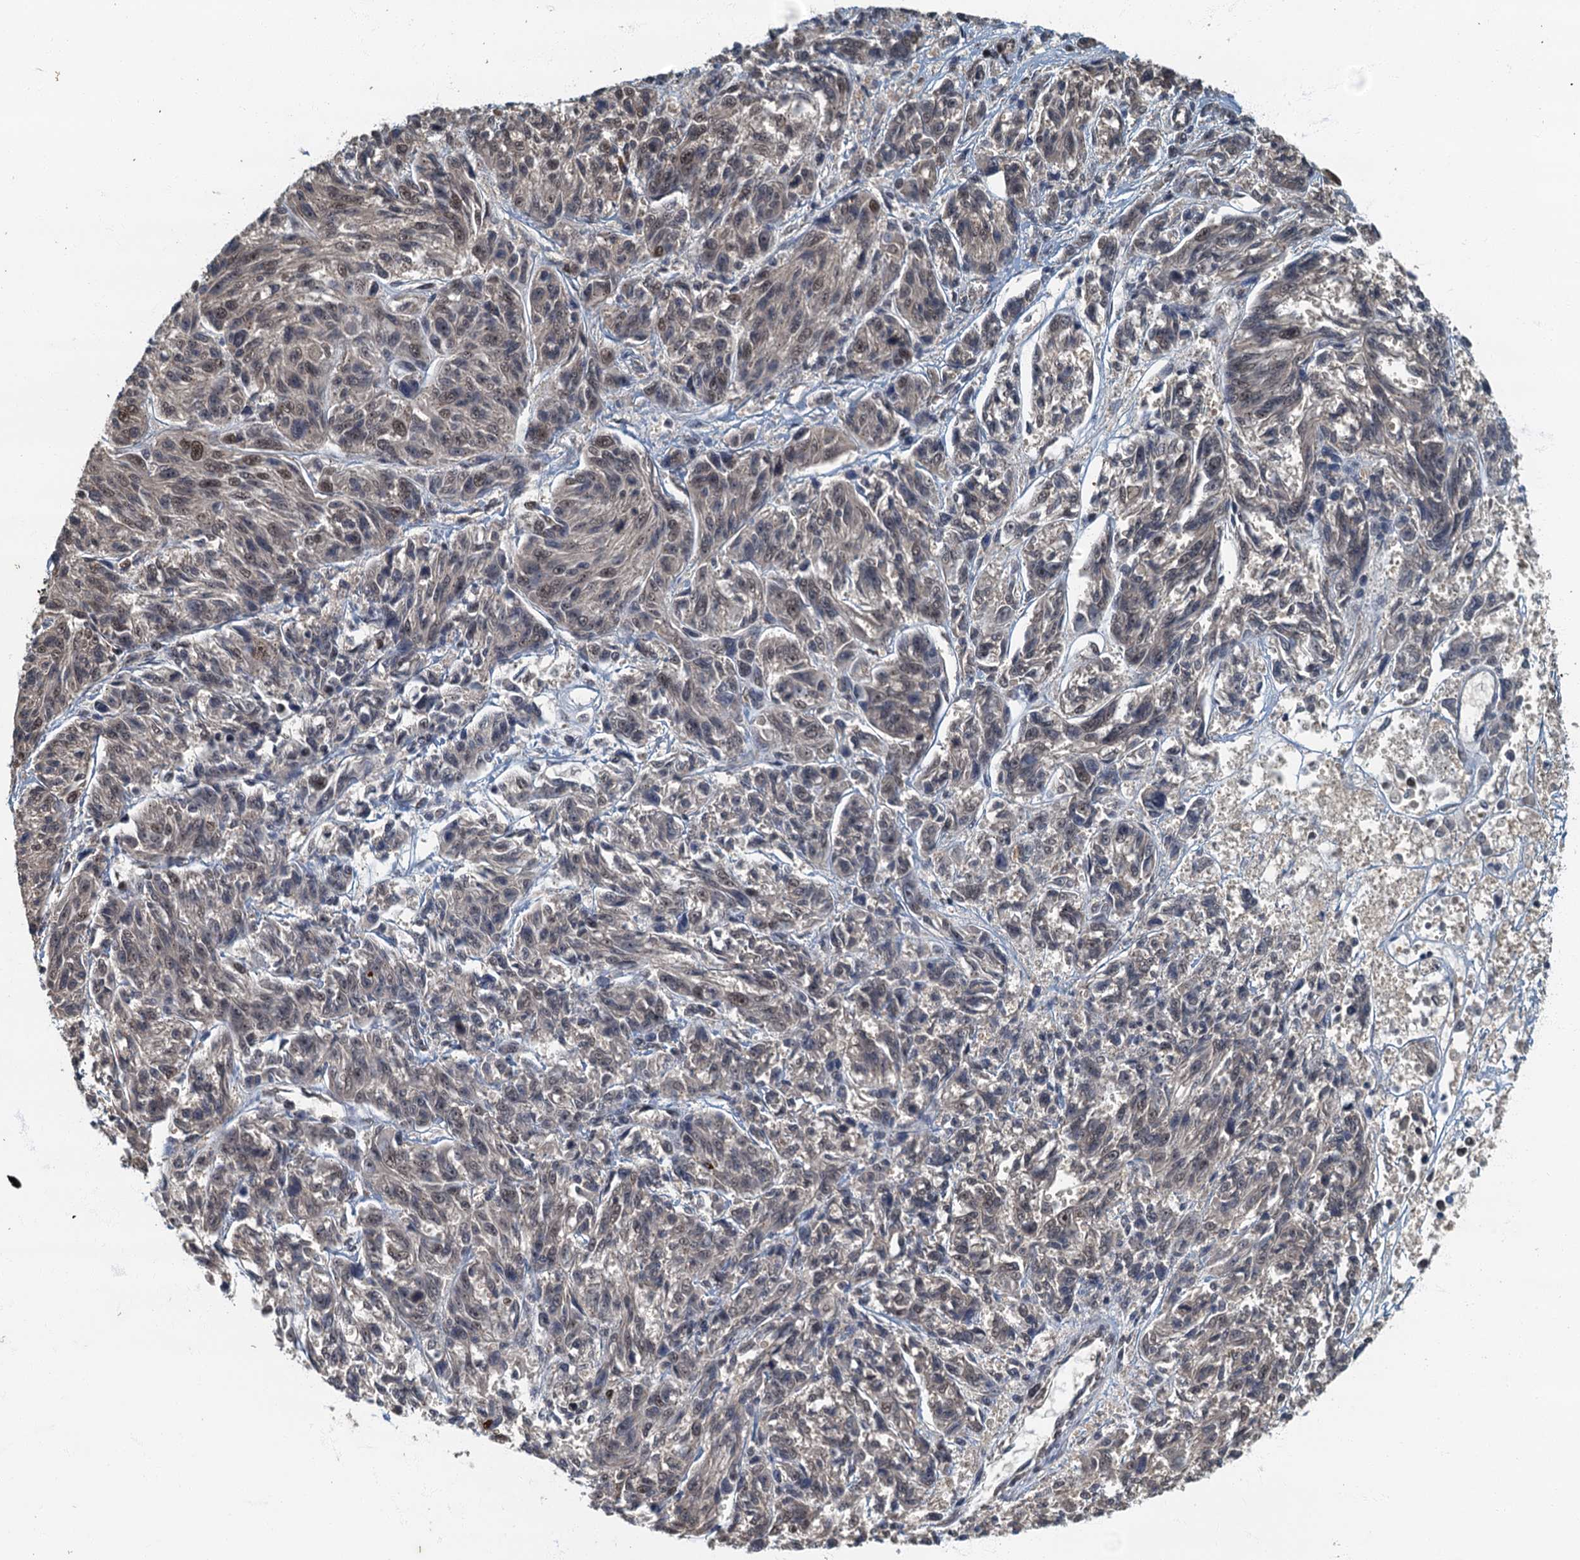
{"staining": {"intensity": "negative", "quantity": "none", "location": "none"}, "tissue": "melanoma", "cell_type": "Tumor cells", "image_type": "cancer", "snomed": [{"axis": "morphology", "description": "Malignant melanoma, NOS"}, {"axis": "topography", "description": "Skin"}], "caption": "This micrograph is of malignant melanoma stained with immunohistochemistry to label a protein in brown with the nuclei are counter-stained blue. There is no staining in tumor cells. The staining is performed using DAB brown chromogen with nuclei counter-stained in using hematoxylin.", "gene": "CKAP2L", "patient": {"sex": "male", "age": 53}}